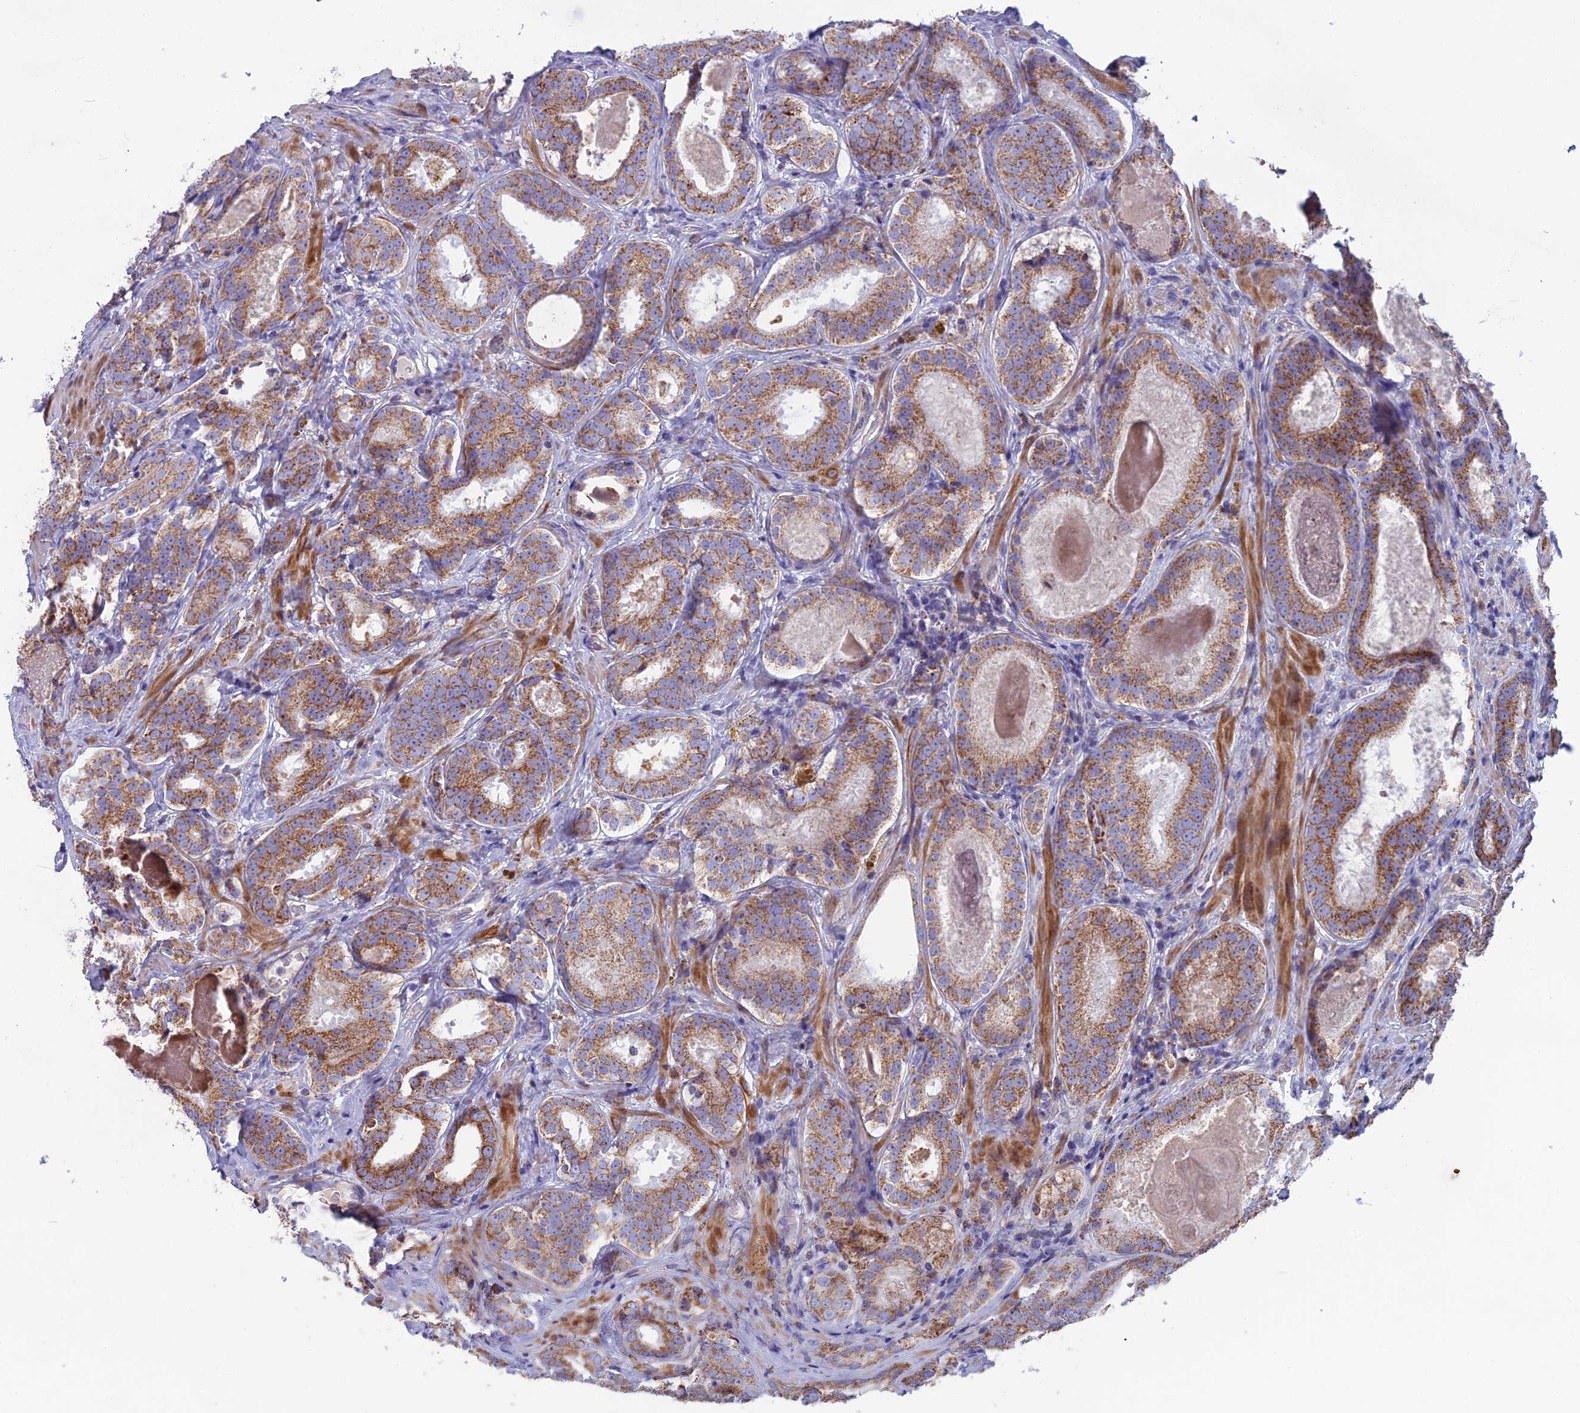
{"staining": {"intensity": "moderate", "quantity": ">75%", "location": "cytoplasmic/membranous"}, "tissue": "prostate cancer", "cell_type": "Tumor cells", "image_type": "cancer", "snomed": [{"axis": "morphology", "description": "Adenocarcinoma, High grade"}, {"axis": "topography", "description": "Prostate"}], "caption": "Protein expression analysis of human adenocarcinoma (high-grade) (prostate) reveals moderate cytoplasmic/membranous staining in about >75% of tumor cells.", "gene": "CS", "patient": {"sex": "male", "age": 57}}